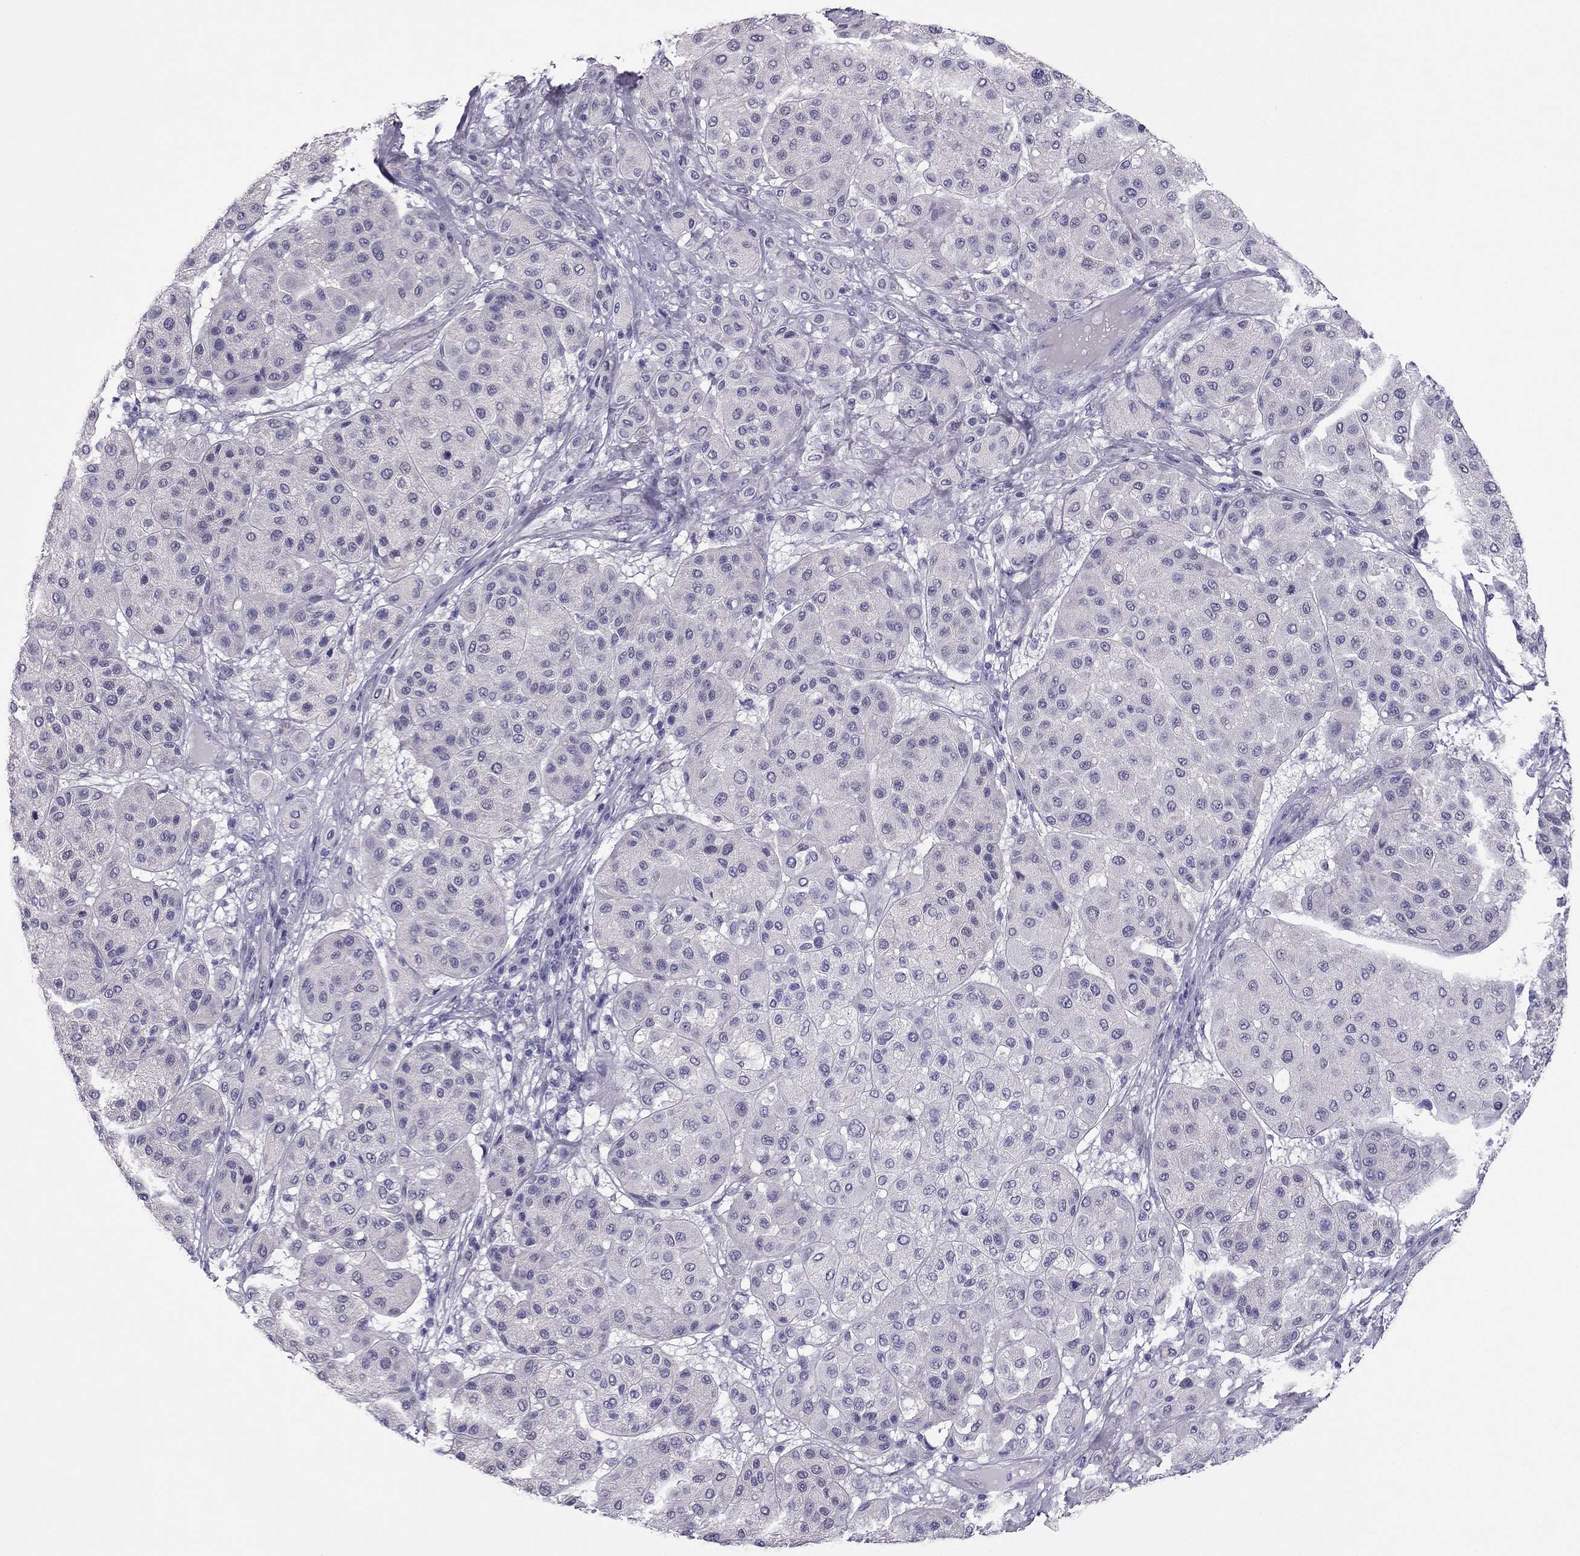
{"staining": {"intensity": "negative", "quantity": "none", "location": "none"}, "tissue": "melanoma", "cell_type": "Tumor cells", "image_type": "cancer", "snomed": [{"axis": "morphology", "description": "Malignant melanoma, Metastatic site"}, {"axis": "topography", "description": "Smooth muscle"}], "caption": "The photomicrograph demonstrates no staining of tumor cells in melanoma.", "gene": "PDE6A", "patient": {"sex": "male", "age": 41}}